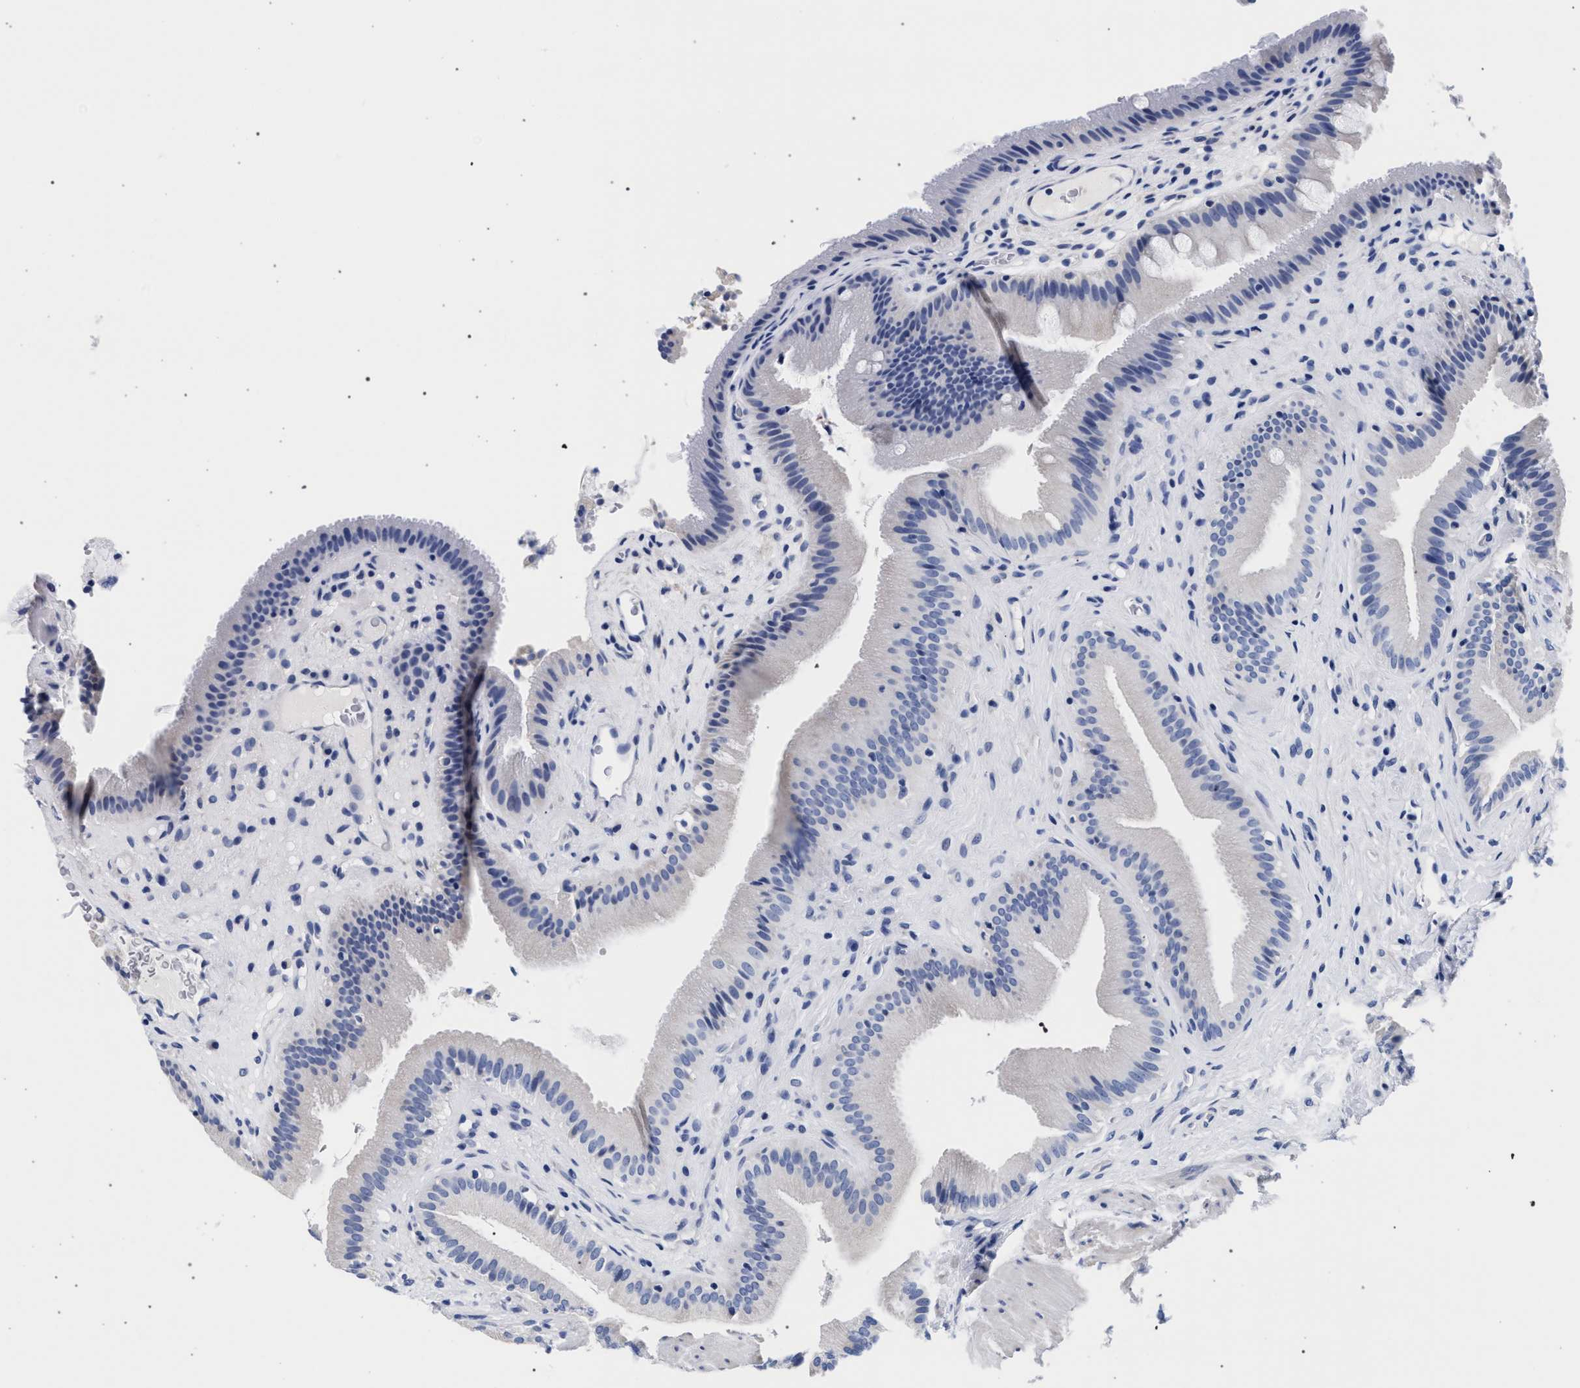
{"staining": {"intensity": "negative", "quantity": "none", "location": "none"}, "tissue": "gallbladder", "cell_type": "Glandular cells", "image_type": "normal", "snomed": [{"axis": "morphology", "description": "Normal tissue, NOS"}, {"axis": "topography", "description": "Gallbladder"}], "caption": "High magnification brightfield microscopy of normal gallbladder stained with DAB (3,3'-diaminobenzidine) (brown) and counterstained with hematoxylin (blue): glandular cells show no significant expression. (Brightfield microscopy of DAB (3,3'-diaminobenzidine) immunohistochemistry at high magnification).", "gene": "AKAP4", "patient": {"sex": "male", "age": 49}}